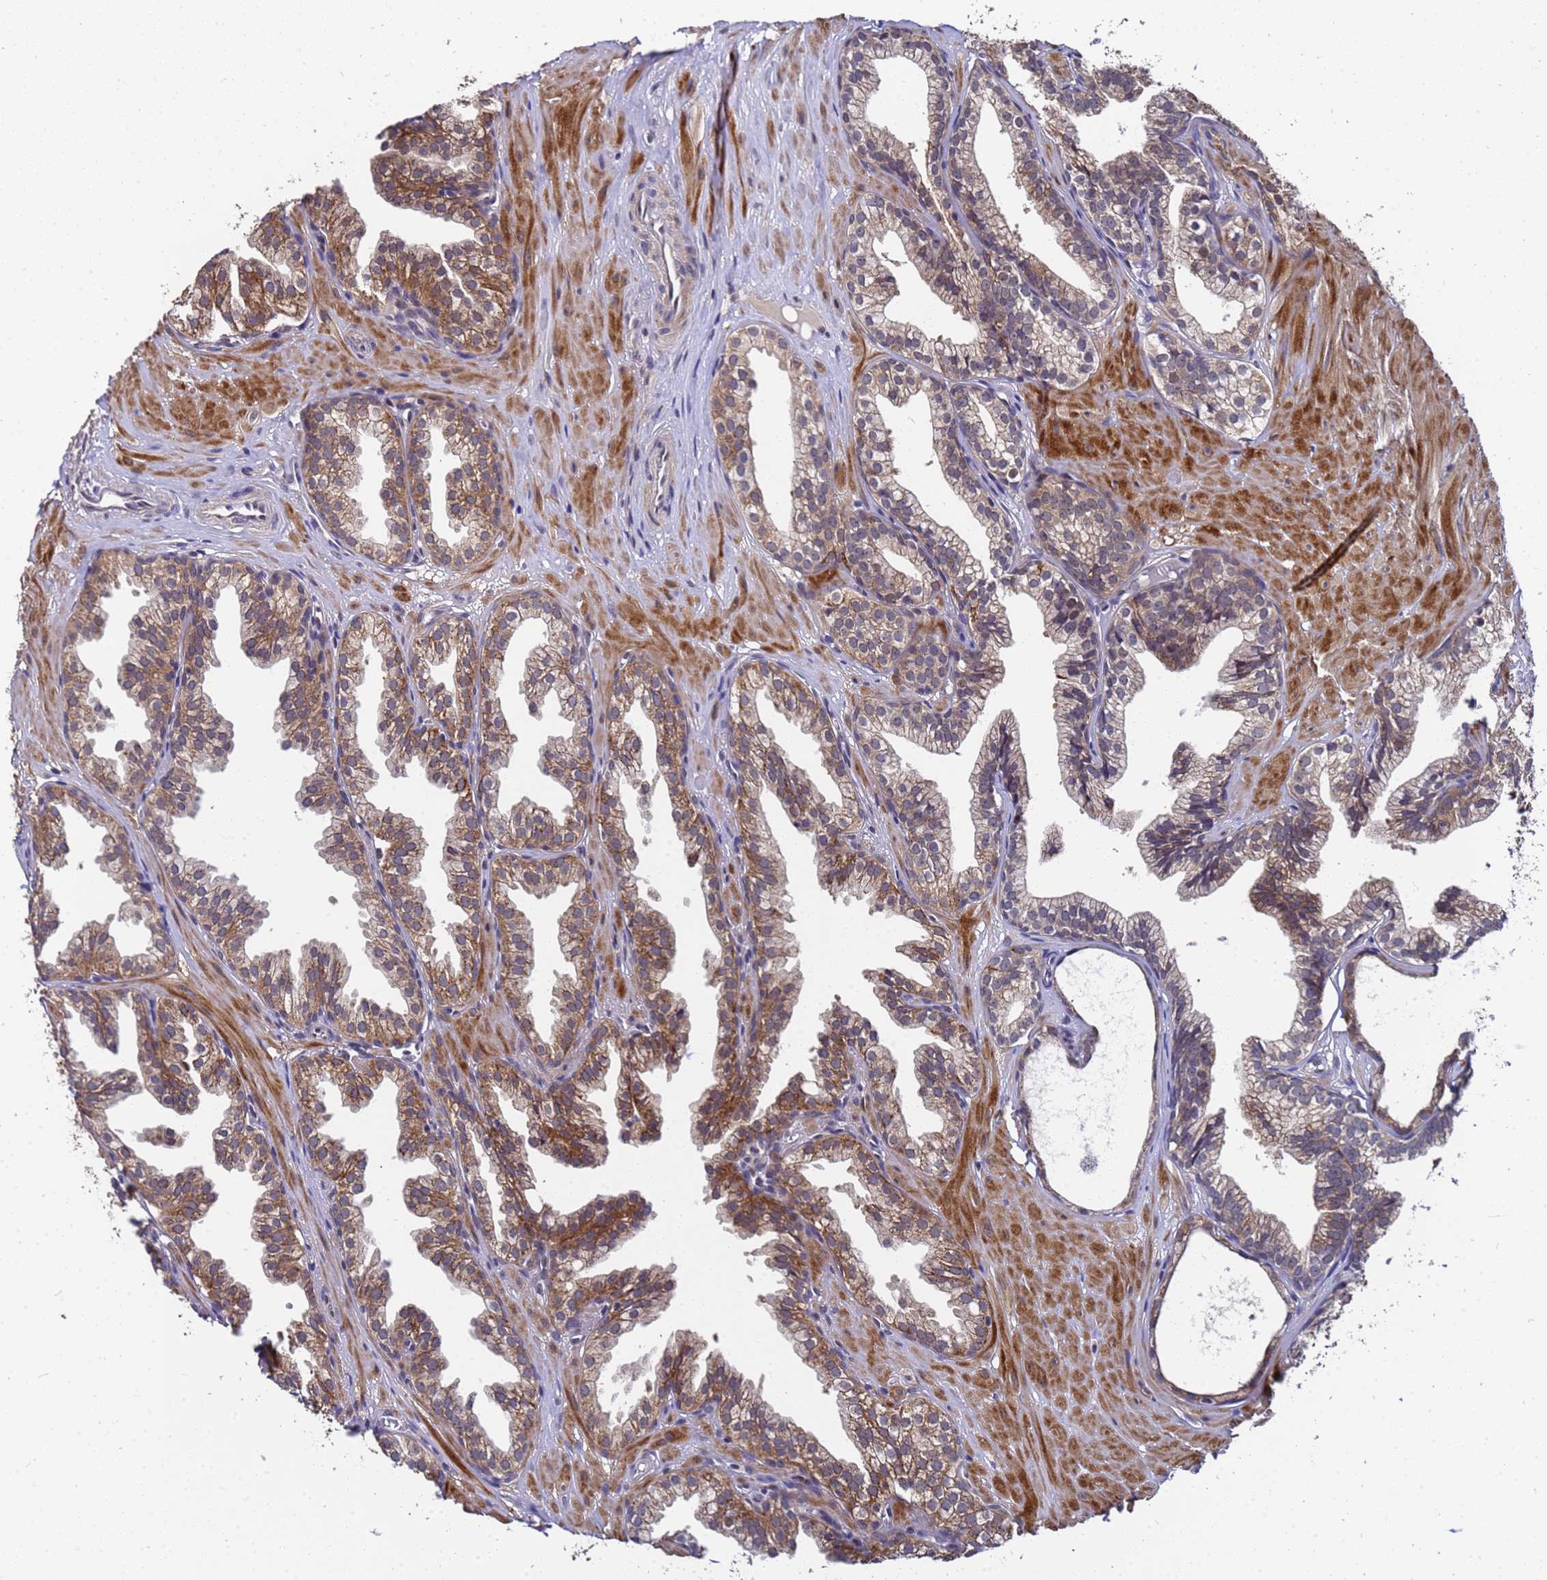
{"staining": {"intensity": "moderate", "quantity": ">75%", "location": "cytoplasmic/membranous"}, "tissue": "prostate", "cell_type": "Glandular cells", "image_type": "normal", "snomed": [{"axis": "morphology", "description": "Normal tissue, NOS"}, {"axis": "topography", "description": "Prostate"}, {"axis": "topography", "description": "Peripheral nerve tissue"}], "caption": "An image showing moderate cytoplasmic/membranous positivity in approximately >75% of glandular cells in benign prostate, as visualized by brown immunohistochemical staining.", "gene": "ANAPC13", "patient": {"sex": "male", "age": 55}}